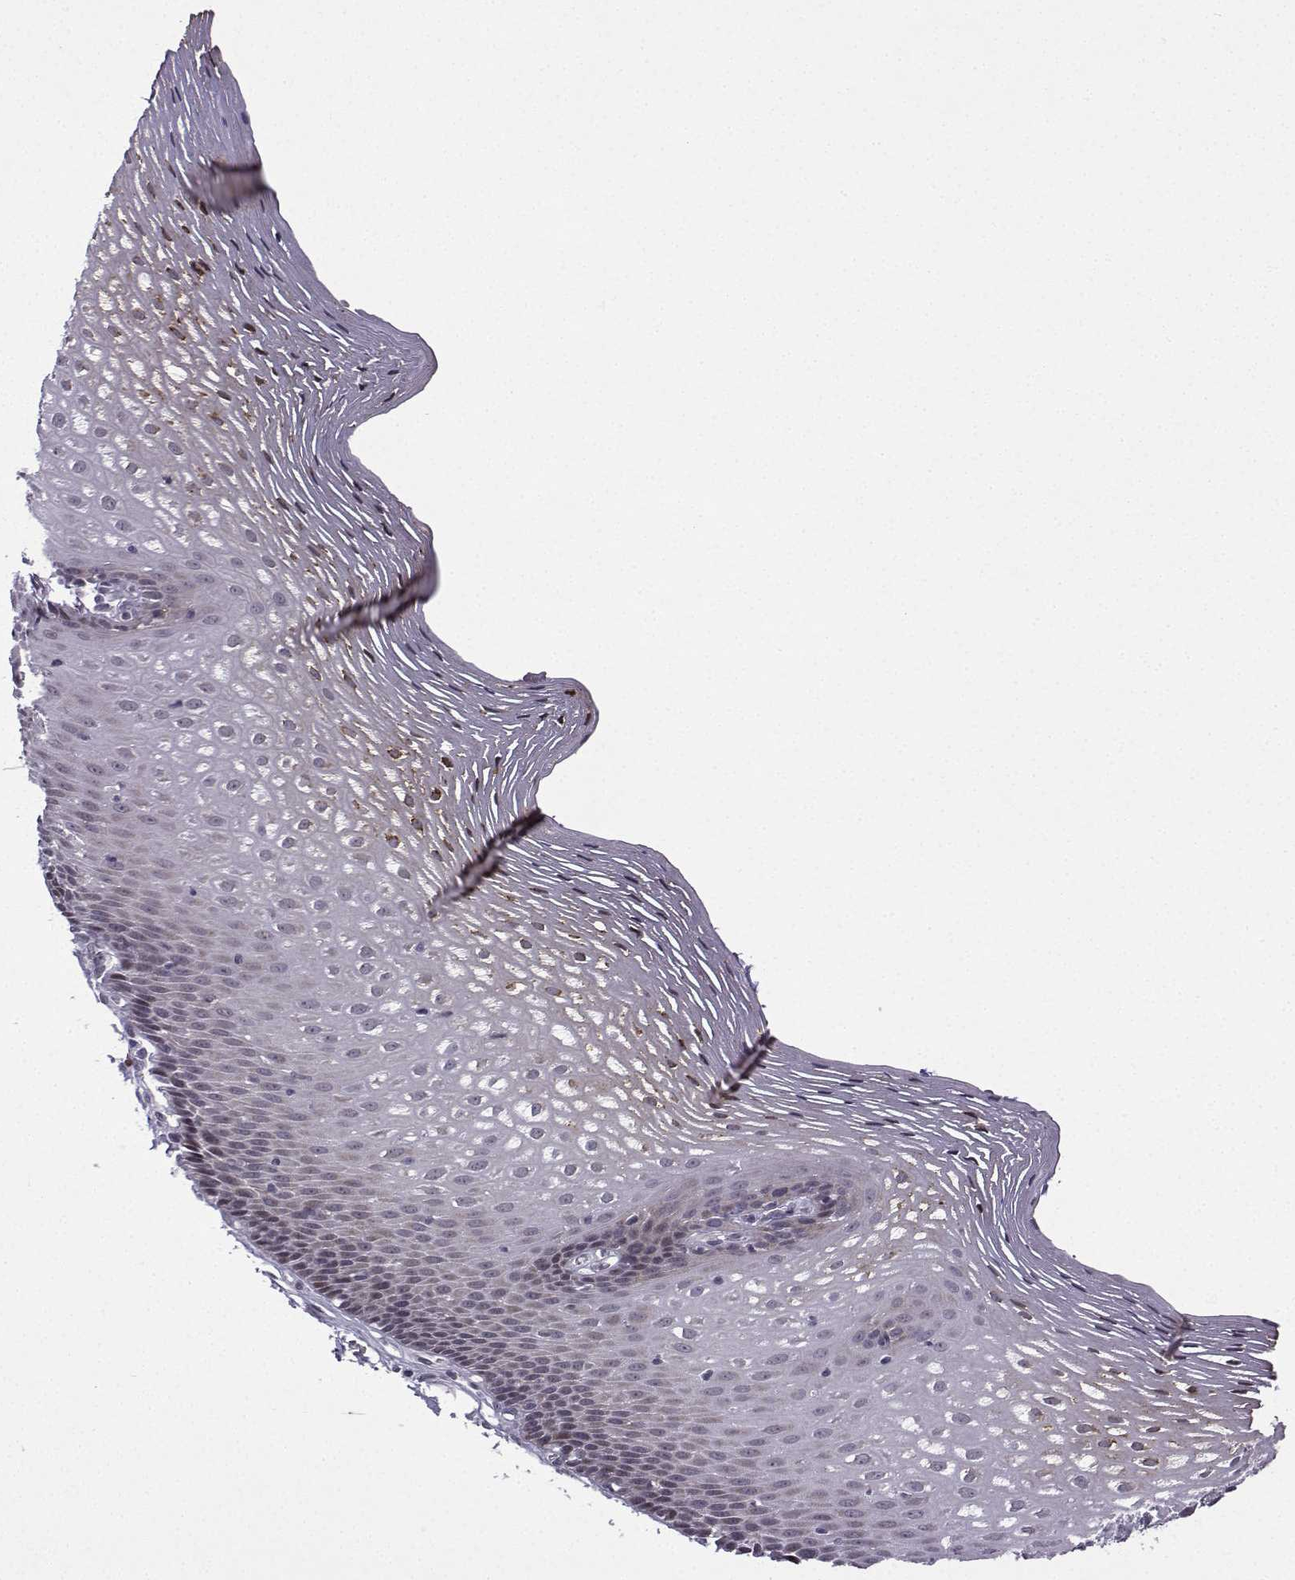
{"staining": {"intensity": "weak", "quantity": "<25%", "location": "nuclear"}, "tissue": "esophagus", "cell_type": "Squamous epithelial cells", "image_type": "normal", "snomed": [{"axis": "morphology", "description": "Normal tissue, NOS"}, {"axis": "topography", "description": "Esophagus"}], "caption": "Immunohistochemistry photomicrograph of benign esophagus stained for a protein (brown), which exhibits no expression in squamous epithelial cells. (DAB (3,3'-diaminobenzidine) immunohistochemistry (IHC) with hematoxylin counter stain).", "gene": "FGF3", "patient": {"sex": "male", "age": 76}}